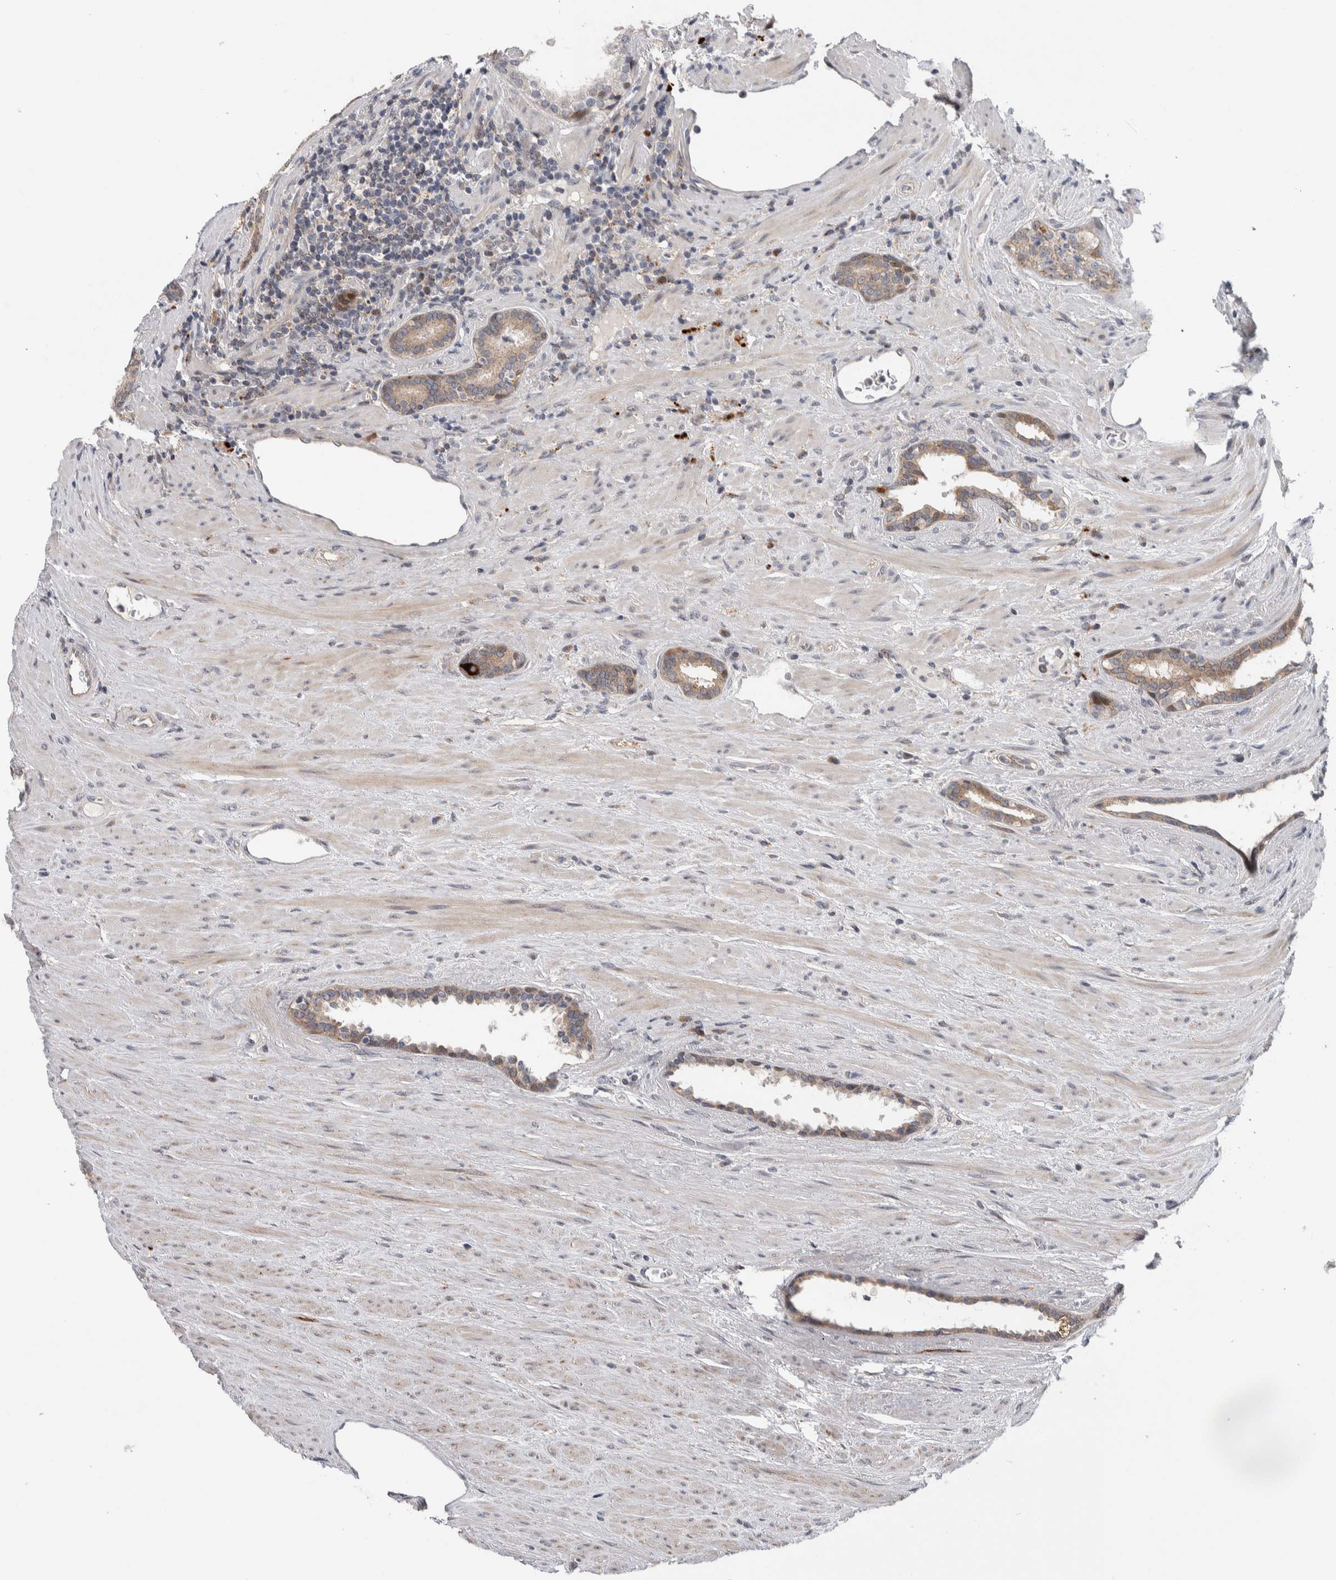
{"staining": {"intensity": "moderate", "quantity": "25%-75%", "location": "nuclear"}, "tissue": "prostate cancer", "cell_type": "Tumor cells", "image_type": "cancer", "snomed": [{"axis": "morphology", "description": "Adenocarcinoma, High grade"}, {"axis": "topography", "description": "Prostate"}], "caption": "A high-resolution image shows immunohistochemistry (IHC) staining of adenocarcinoma (high-grade) (prostate), which displays moderate nuclear staining in about 25%-75% of tumor cells.", "gene": "PRRG4", "patient": {"sex": "male", "age": 71}}